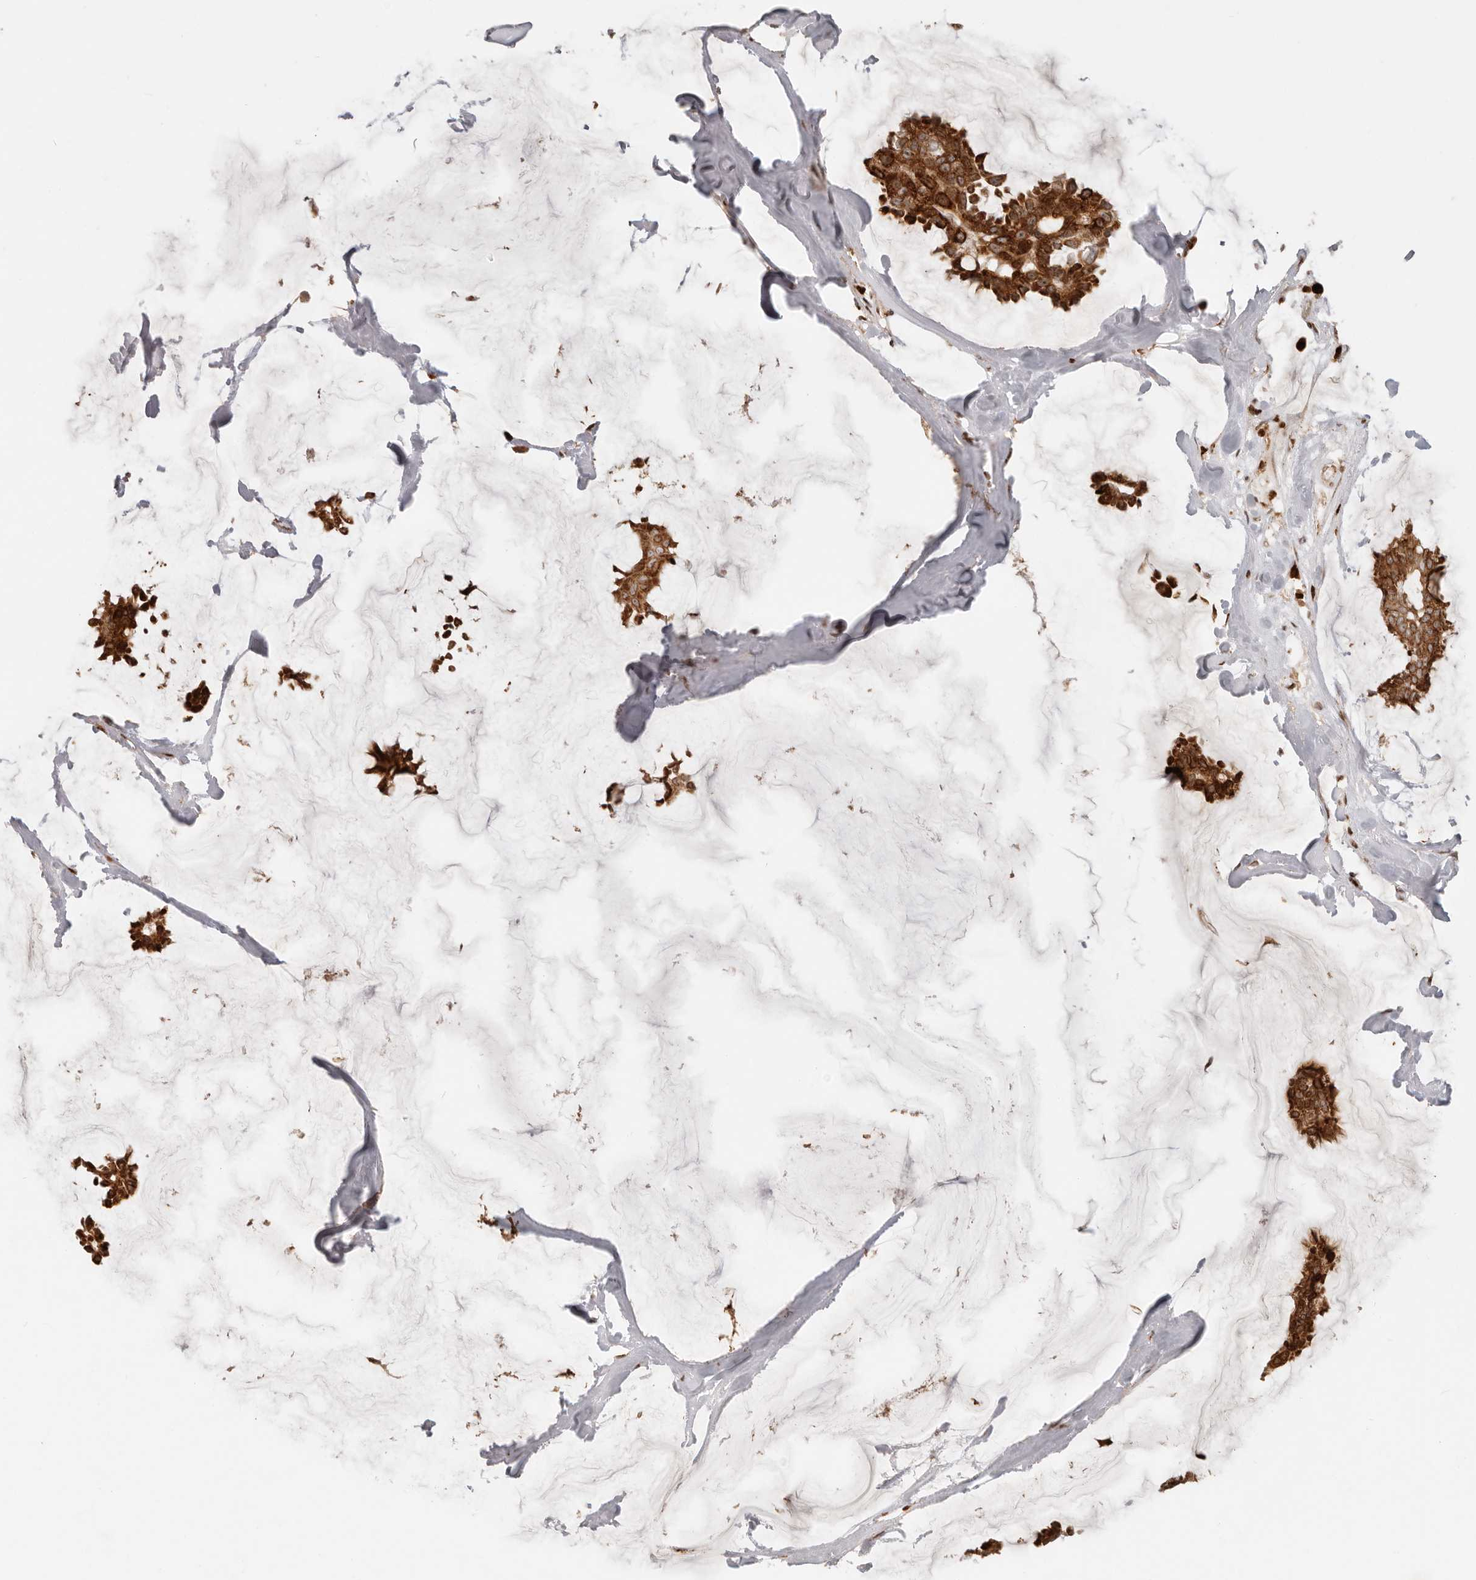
{"staining": {"intensity": "strong", "quantity": ">75%", "location": "cytoplasmic/membranous,nuclear"}, "tissue": "breast cancer", "cell_type": "Tumor cells", "image_type": "cancer", "snomed": [{"axis": "morphology", "description": "Duct carcinoma"}, {"axis": "topography", "description": "Breast"}], "caption": "A brown stain labels strong cytoplasmic/membranous and nuclear positivity of a protein in human intraductal carcinoma (breast) tumor cells.", "gene": "TRIM4", "patient": {"sex": "female", "age": 93}}